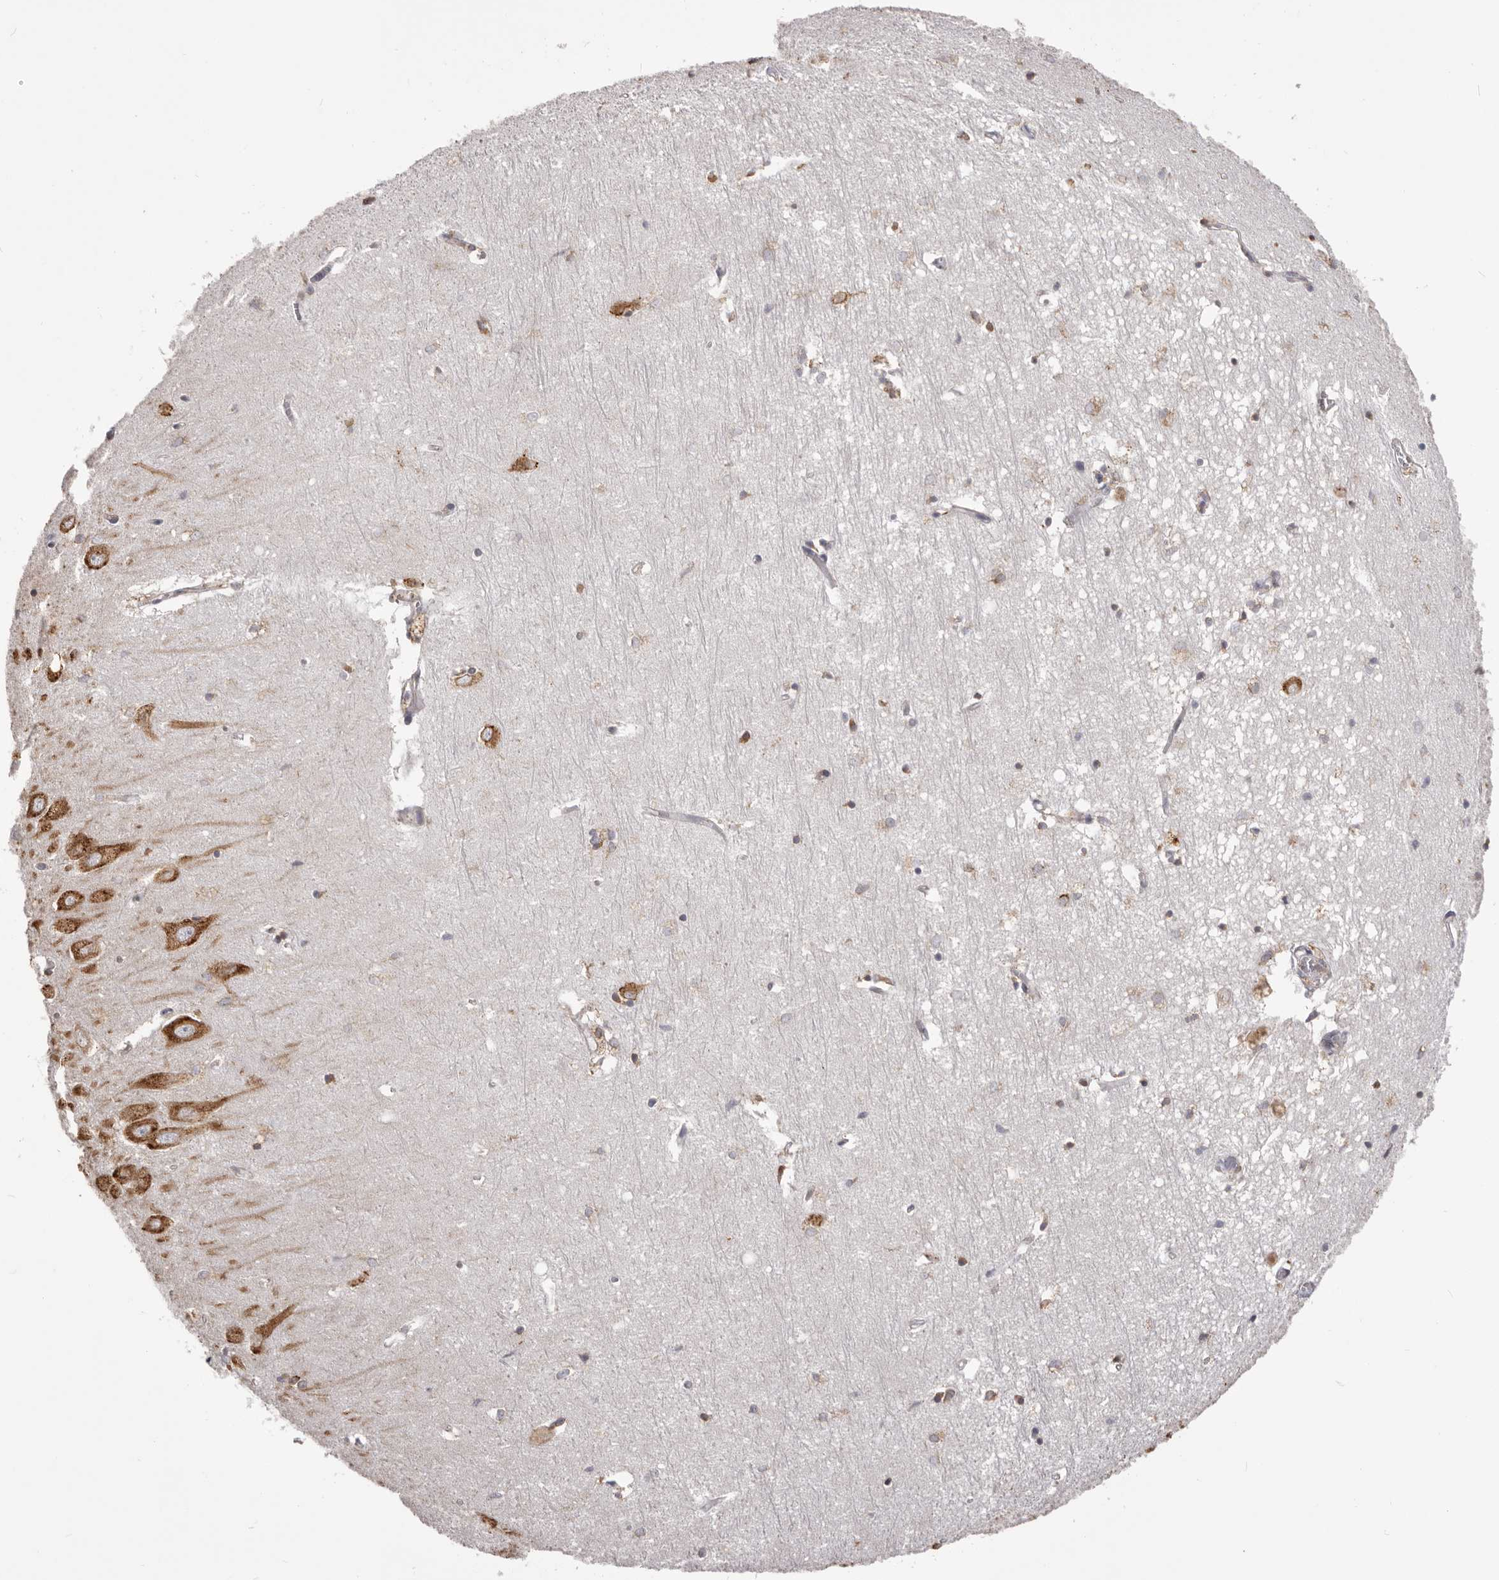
{"staining": {"intensity": "moderate", "quantity": "25%-75%", "location": "cytoplasmic/membranous"}, "tissue": "hippocampus", "cell_type": "Glial cells", "image_type": "normal", "snomed": [{"axis": "morphology", "description": "Normal tissue, NOS"}, {"axis": "topography", "description": "Hippocampus"}], "caption": "Moderate cytoplasmic/membranous protein staining is identified in about 25%-75% of glial cells in hippocampus.", "gene": "QRSL1", "patient": {"sex": "female", "age": 64}}